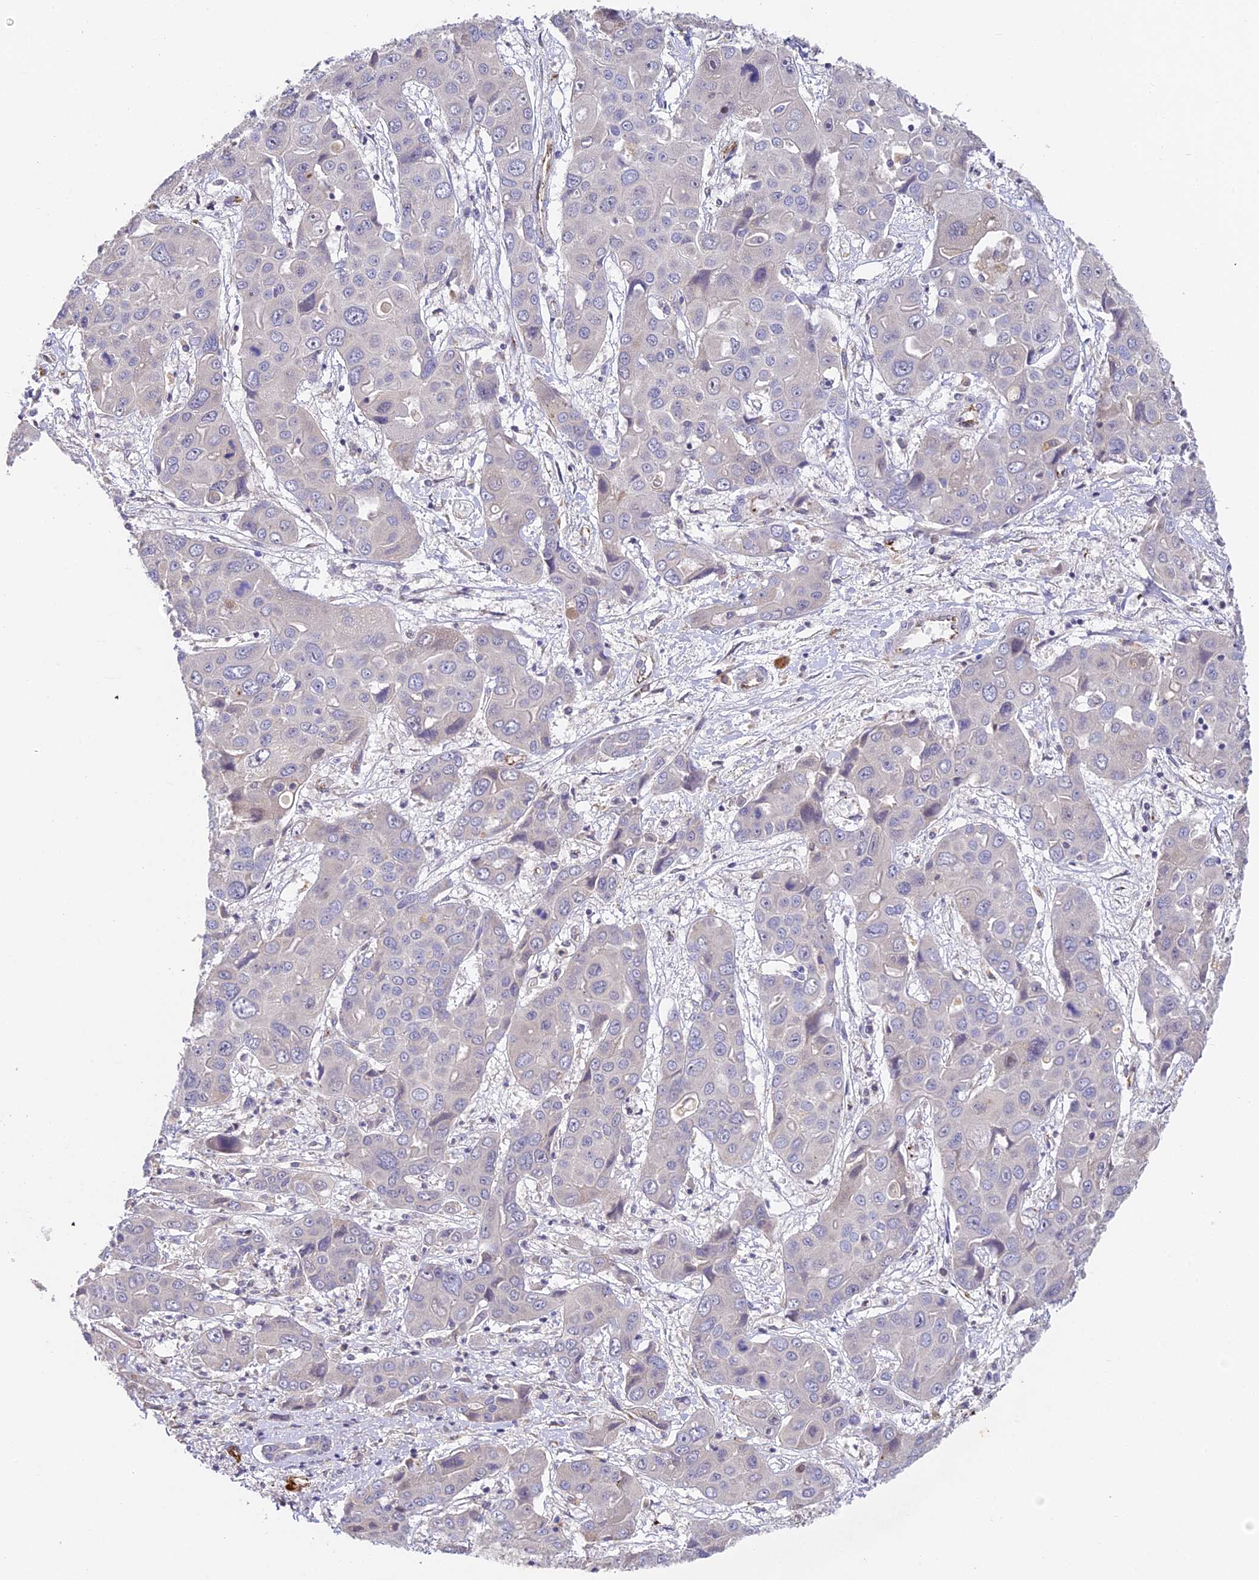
{"staining": {"intensity": "negative", "quantity": "none", "location": "none"}, "tissue": "liver cancer", "cell_type": "Tumor cells", "image_type": "cancer", "snomed": [{"axis": "morphology", "description": "Cholangiocarcinoma"}, {"axis": "topography", "description": "Liver"}], "caption": "This is an IHC photomicrograph of human liver cancer (cholangiocarcinoma). There is no staining in tumor cells.", "gene": "DNAAF10", "patient": {"sex": "male", "age": 67}}